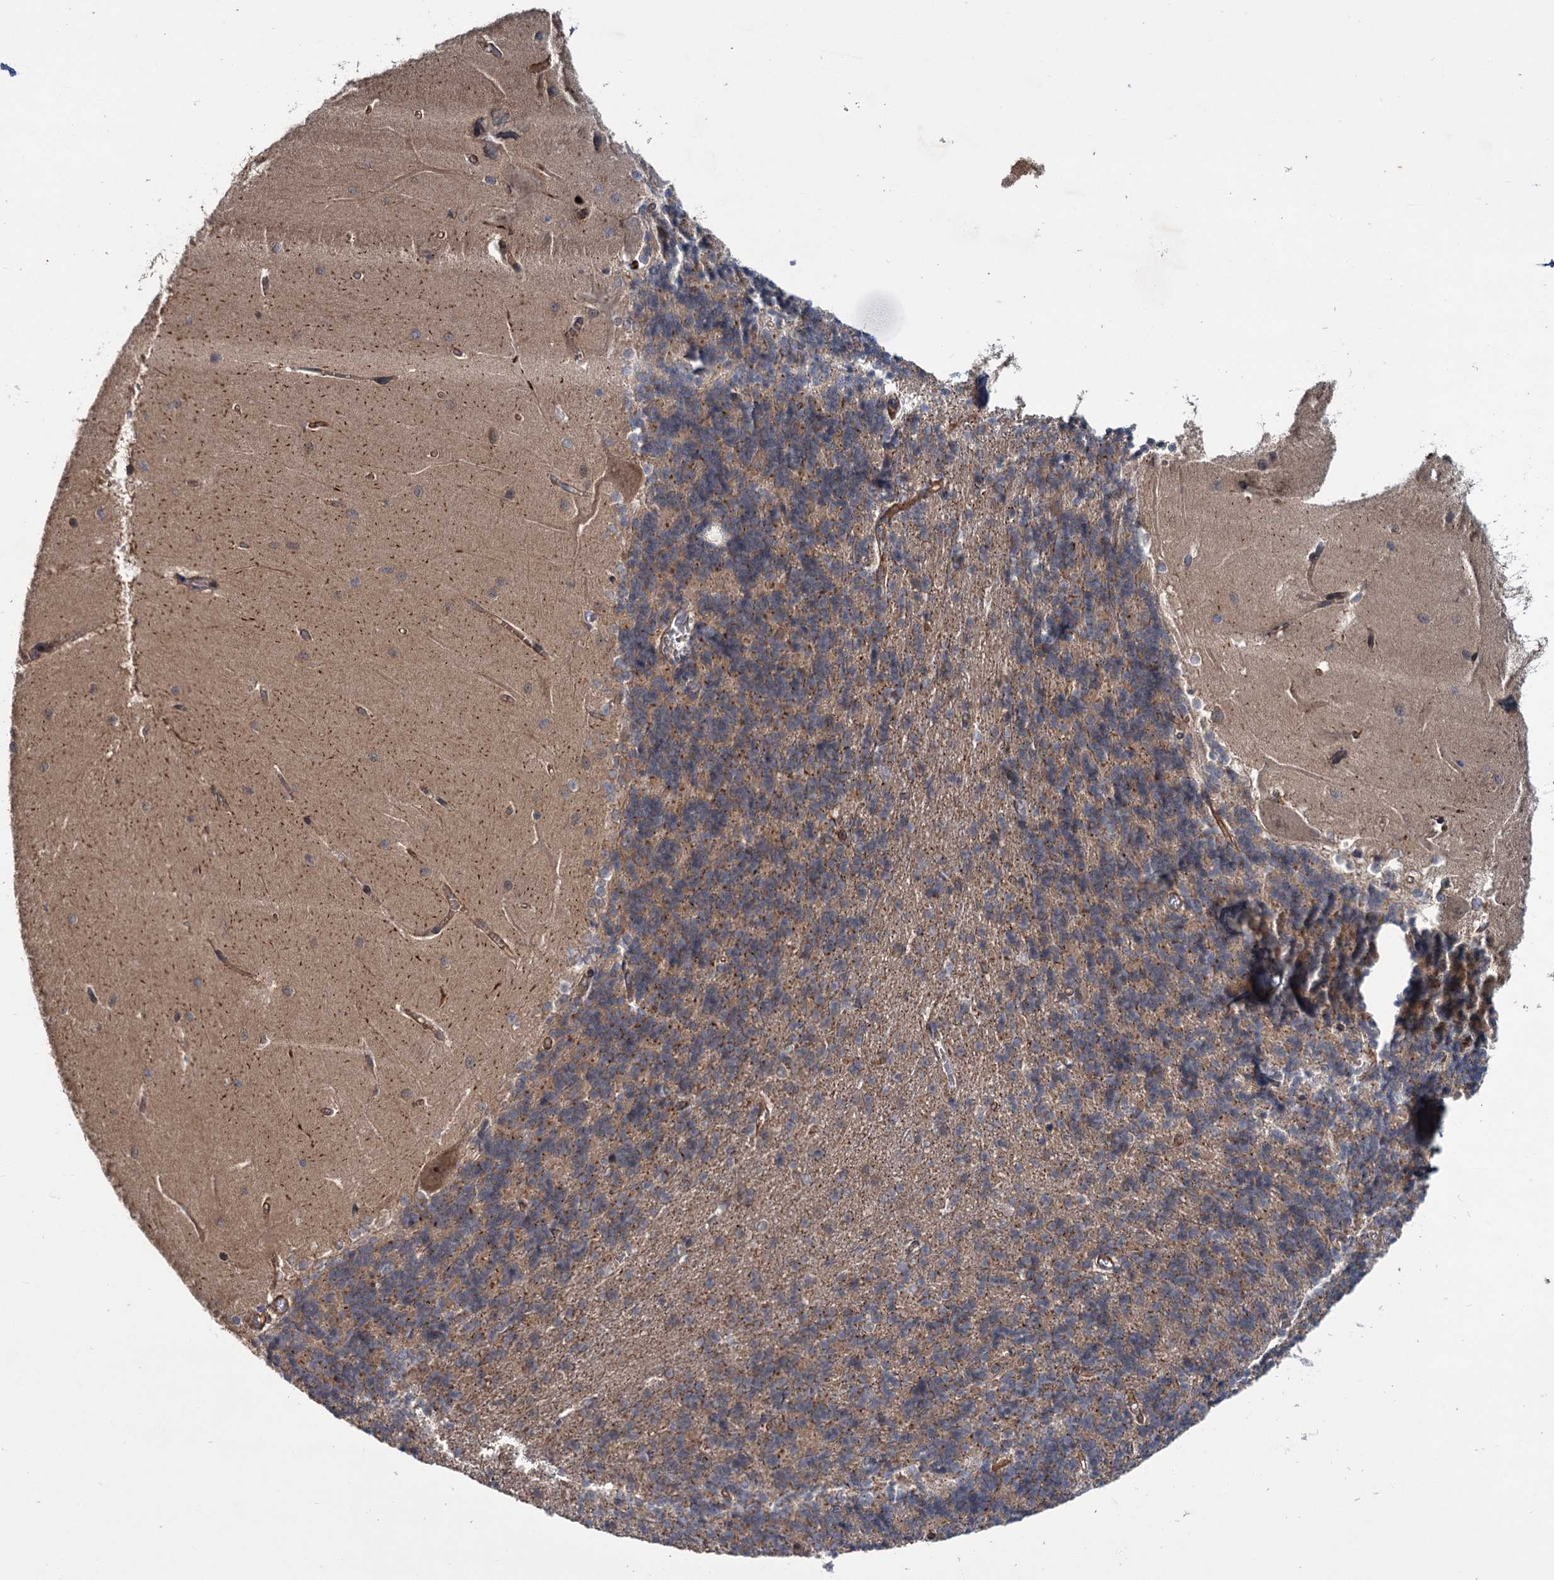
{"staining": {"intensity": "moderate", "quantity": ">75%", "location": "cytoplasmic/membranous"}, "tissue": "cerebellum", "cell_type": "Cells in granular layer", "image_type": "normal", "snomed": [{"axis": "morphology", "description": "Normal tissue, NOS"}, {"axis": "topography", "description": "Cerebellum"}], "caption": "DAB immunohistochemical staining of normal cerebellum shows moderate cytoplasmic/membranous protein staining in about >75% of cells in granular layer. Using DAB (3,3'-diaminobenzidine) (brown) and hematoxylin (blue) stains, captured at high magnification using brightfield microscopy.", "gene": "PKN2", "patient": {"sex": "male", "age": 37}}